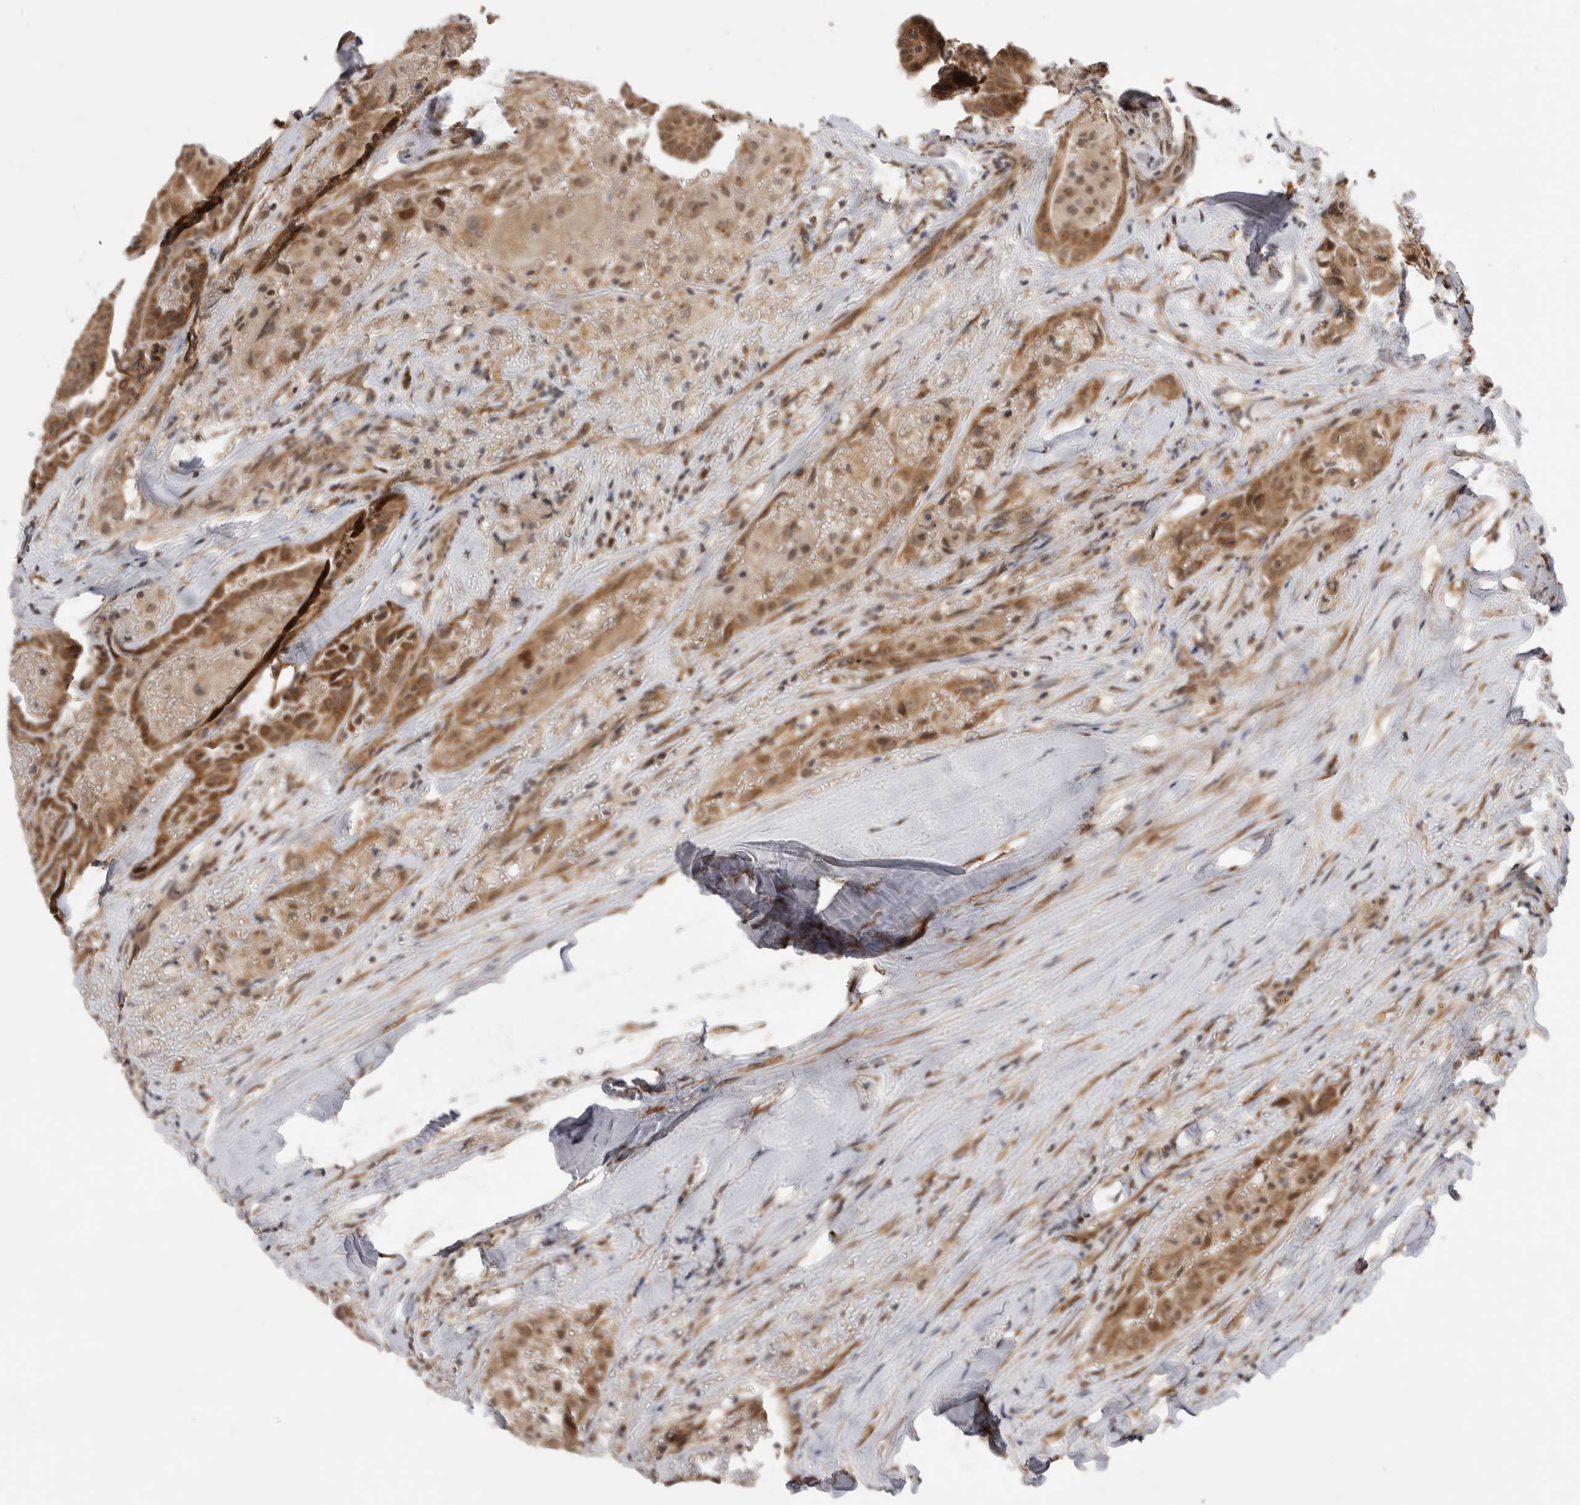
{"staining": {"intensity": "moderate", "quantity": ">75%", "location": "cytoplasmic/membranous,nuclear"}, "tissue": "thyroid cancer", "cell_type": "Tumor cells", "image_type": "cancer", "snomed": [{"axis": "morphology", "description": "Papillary adenocarcinoma, NOS"}, {"axis": "topography", "description": "Thyroid gland"}], "caption": "Immunohistochemical staining of thyroid cancer reveals medium levels of moderate cytoplasmic/membranous and nuclear expression in about >75% of tumor cells.", "gene": "TMEM65", "patient": {"sex": "male", "age": 77}}